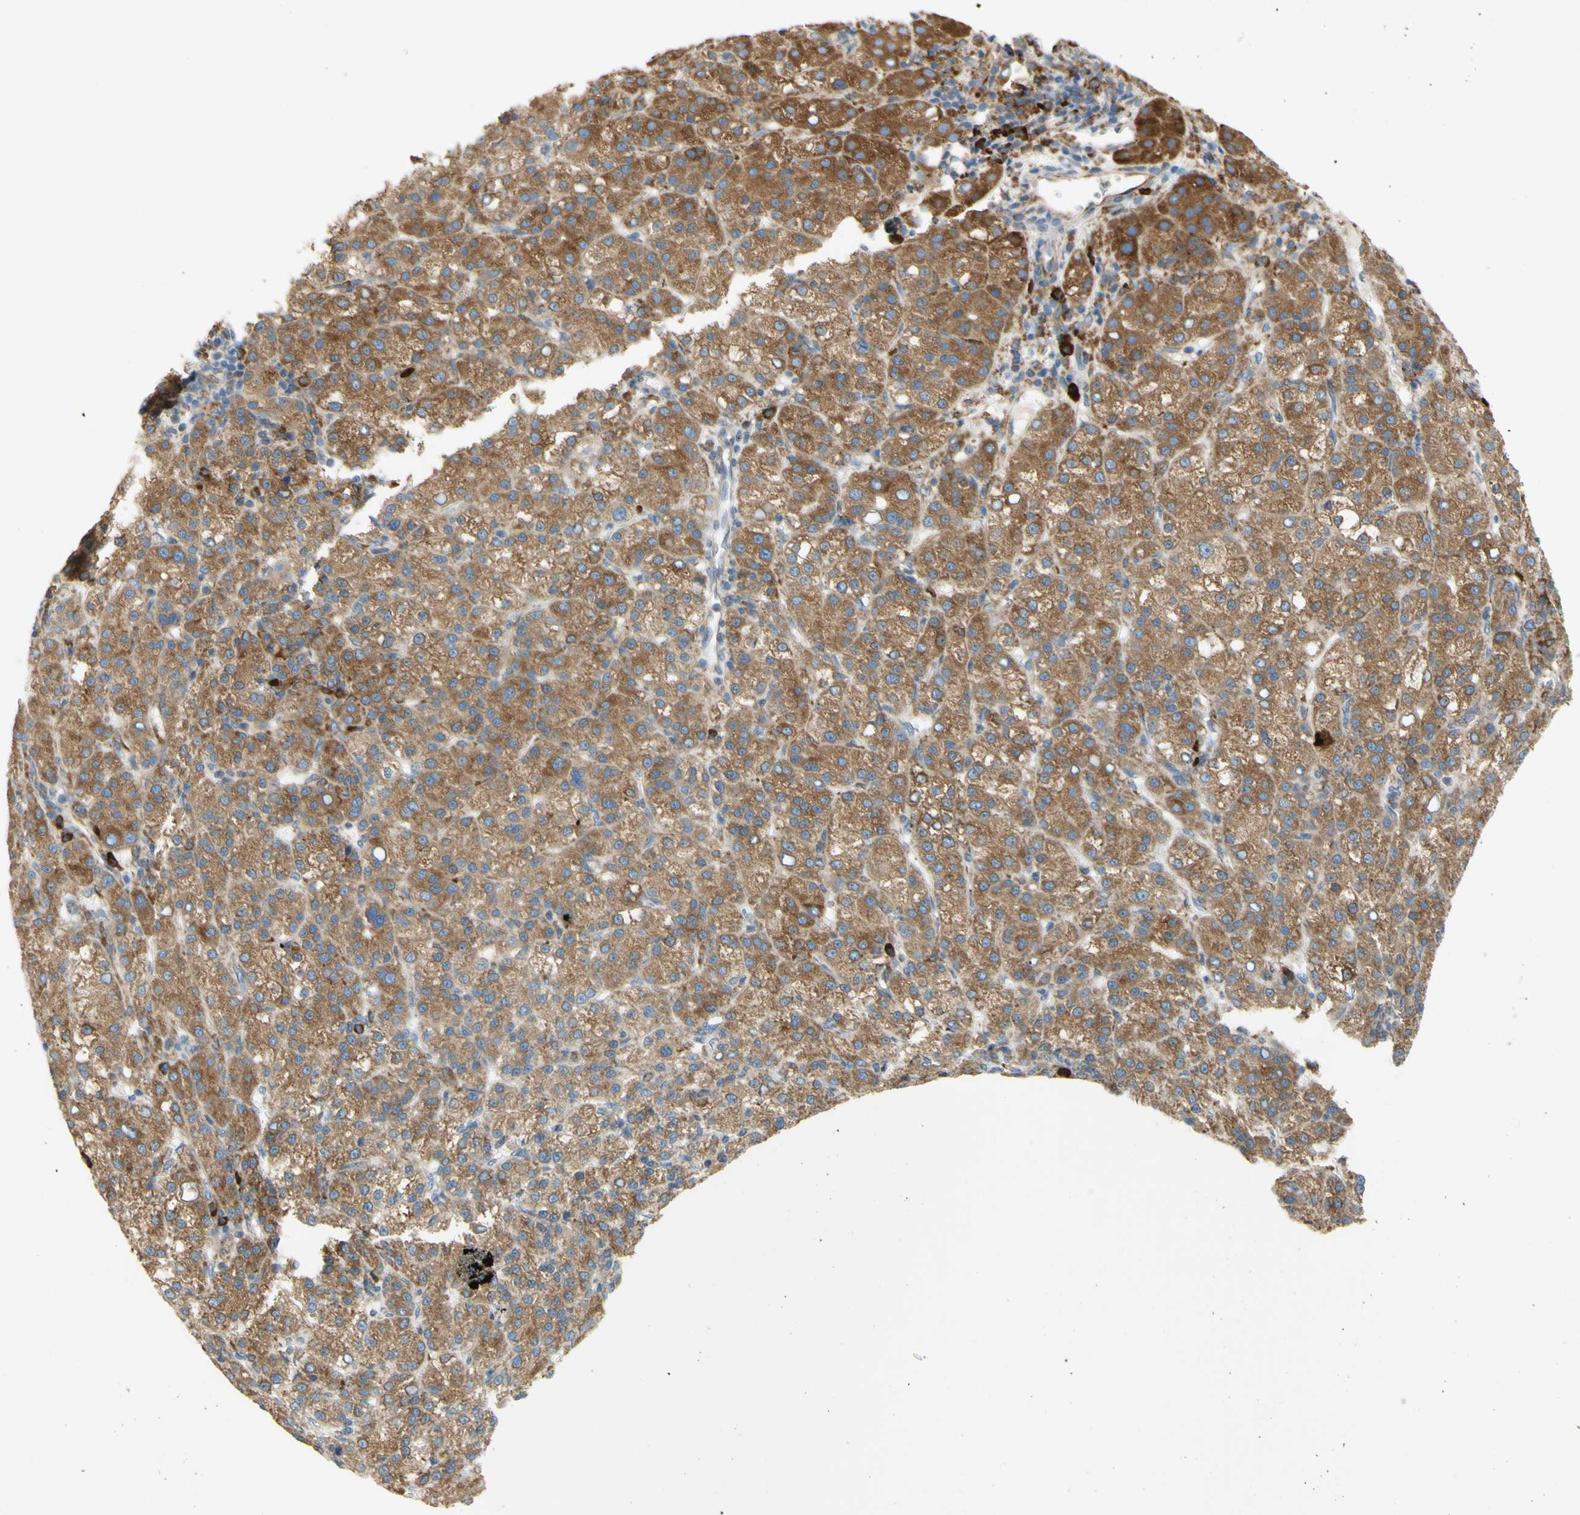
{"staining": {"intensity": "moderate", "quantity": ">75%", "location": "cytoplasmic/membranous"}, "tissue": "liver cancer", "cell_type": "Tumor cells", "image_type": "cancer", "snomed": [{"axis": "morphology", "description": "Carcinoma, Hepatocellular, NOS"}, {"axis": "topography", "description": "Liver"}], "caption": "An image of human liver hepatocellular carcinoma stained for a protein displays moderate cytoplasmic/membranous brown staining in tumor cells.", "gene": "MANF", "patient": {"sex": "female", "age": 58}}